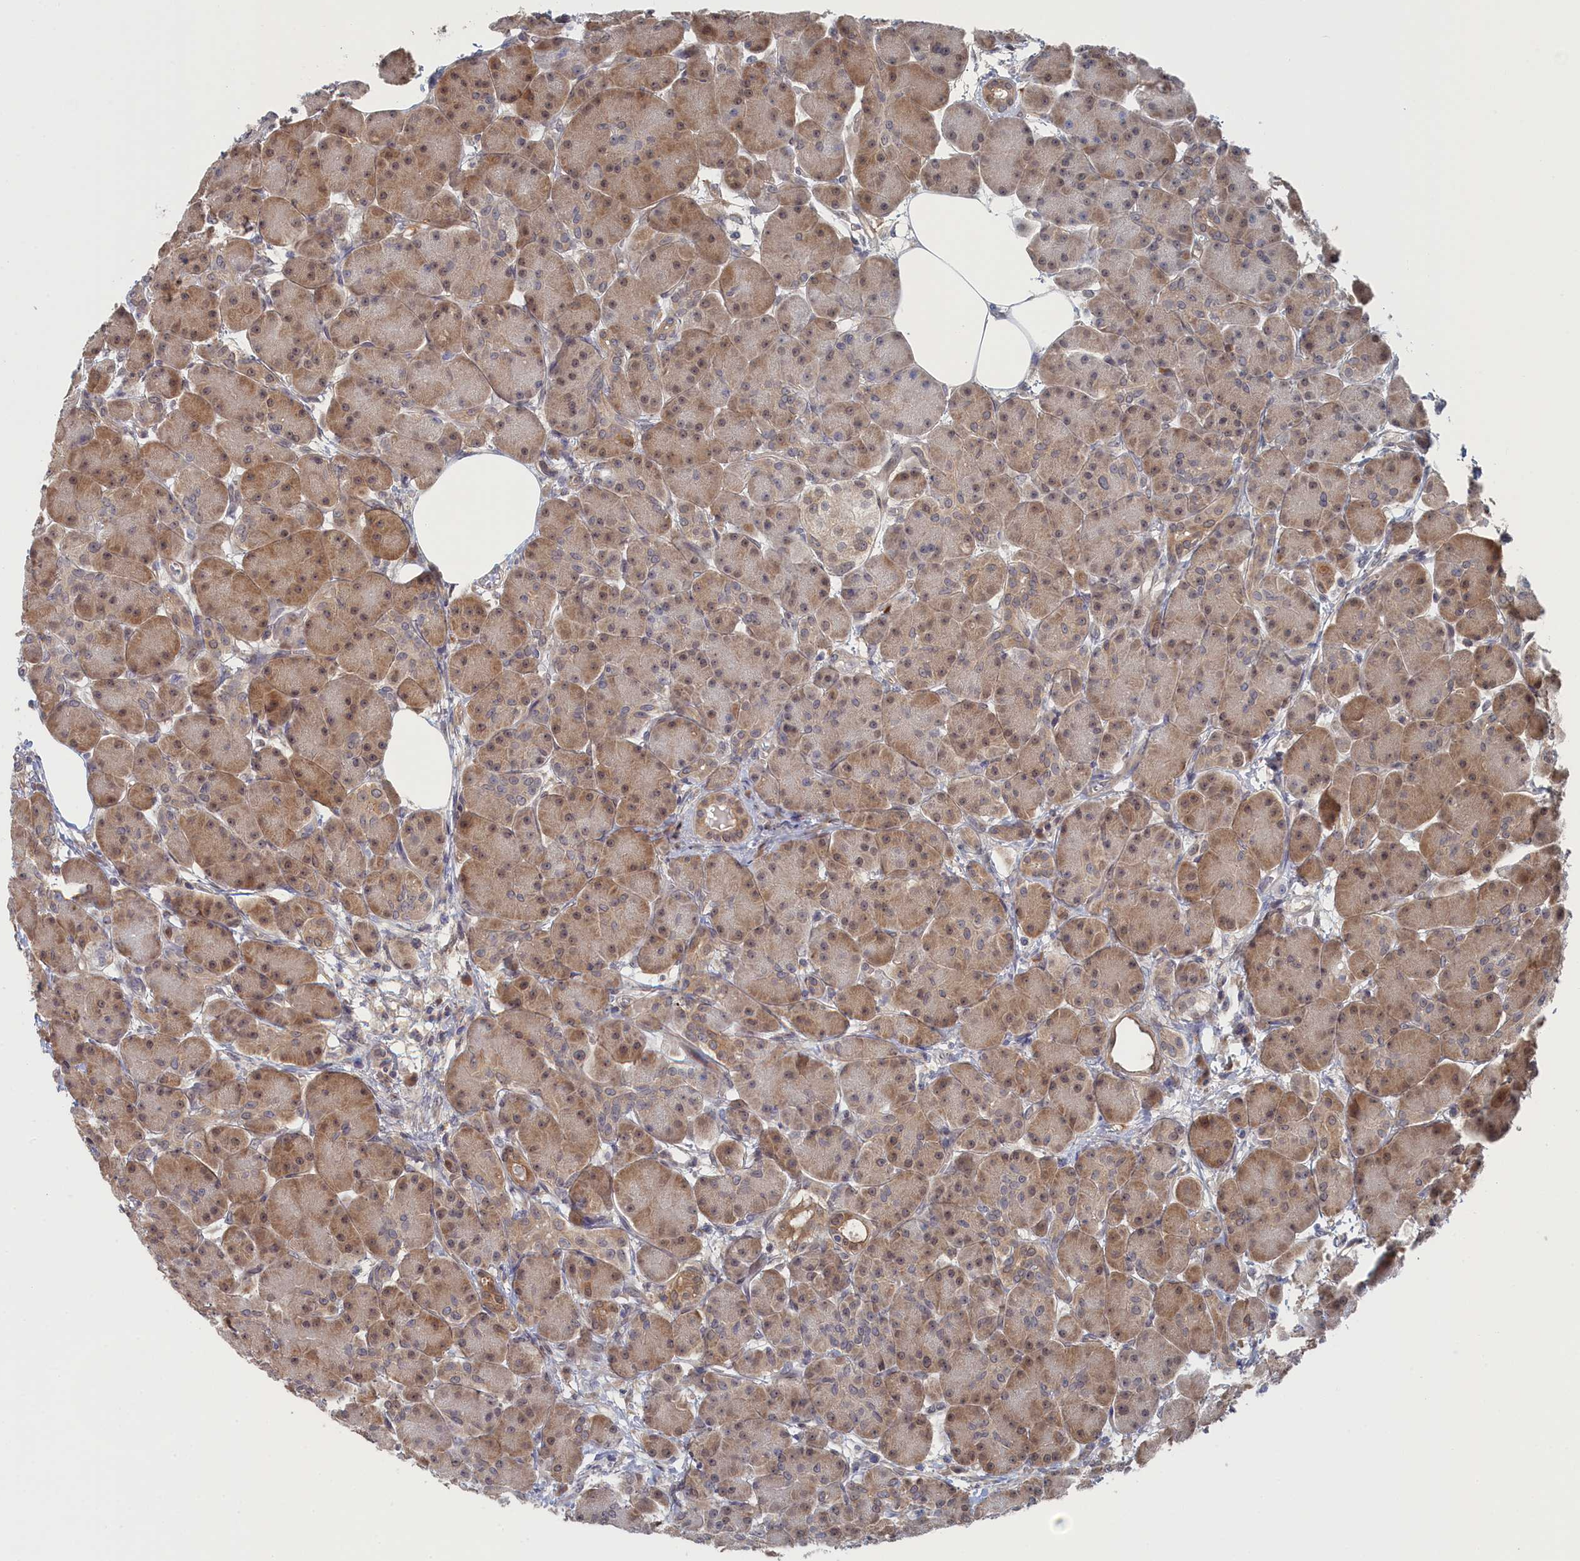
{"staining": {"intensity": "moderate", "quantity": ">75%", "location": "cytoplasmic/membranous,nuclear"}, "tissue": "pancreas", "cell_type": "Exocrine glandular cells", "image_type": "normal", "snomed": [{"axis": "morphology", "description": "Normal tissue, NOS"}, {"axis": "topography", "description": "Pancreas"}], "caption": "Protein staining of normal pancreas demonstrates moderate cytoplasmic/membranous,nuclear expression in approximately >75% of exocrine glandular cells. (DAB = brown stain, brightfield microscopy at high magnification).", "gene": "IRGQ", "patient": {"sex": "male", "age": 63}}